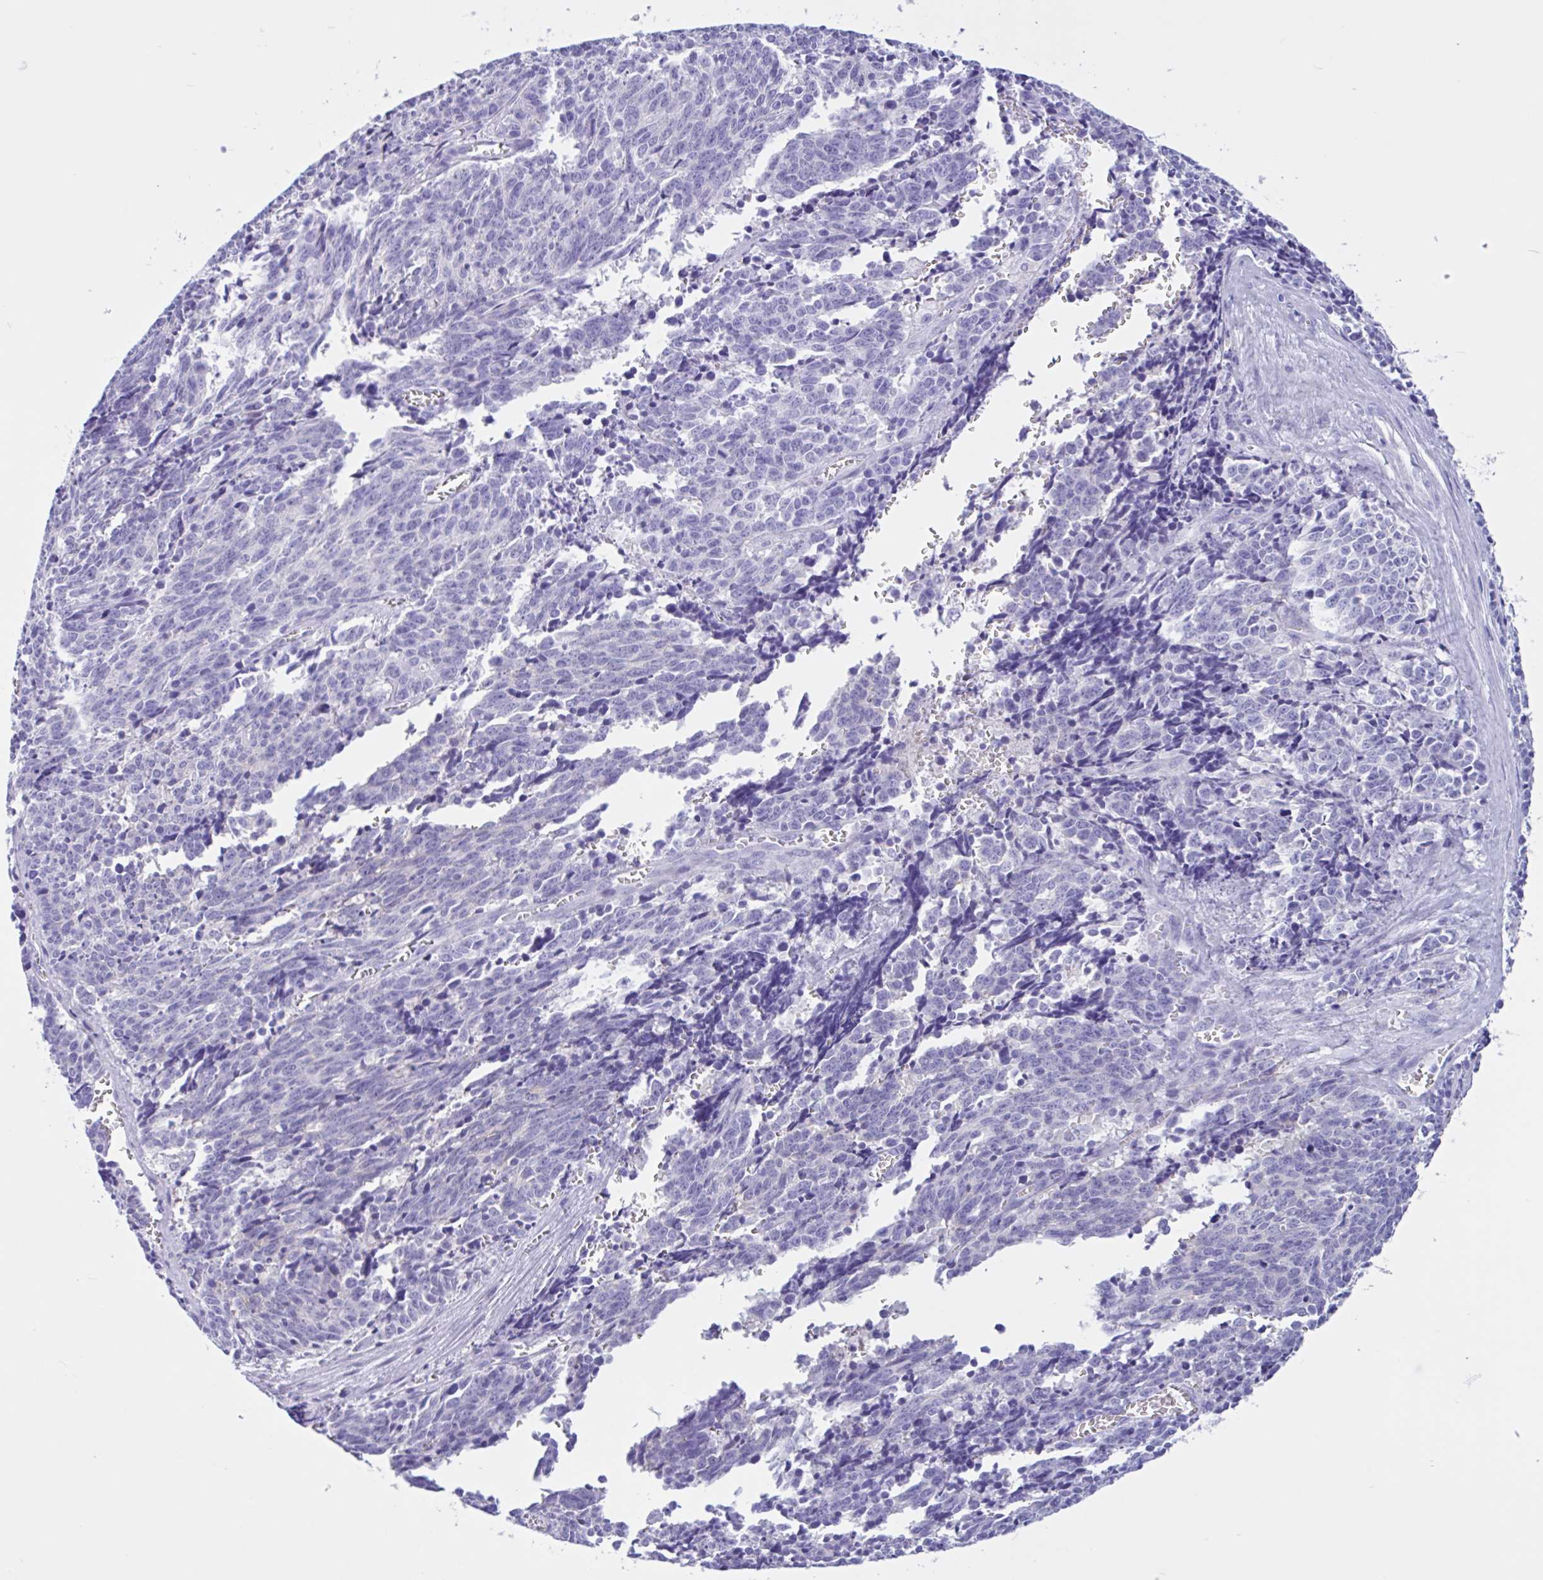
{"staining": {"intensity": "negative", "quantity": "none", "location": "none"}, "tissue": "cervical cancer", "cell_type": "Tumor cells", "image_type": "cancer", "snomed": [{"axis": "morphology", "description": "Squamous cell carcinoma, NOS"}, {"axis": "topography", "description": "Cervix"}], "caption": "Immunohistochemistry photomicrograph of neoplastic tissue: cervical squamous cell carcinoma stained with DAB demonstrates no significant protein positivity in tumor cells.", "gene": "OR4N4", "patient": {"sex": "female", "age": 29}}